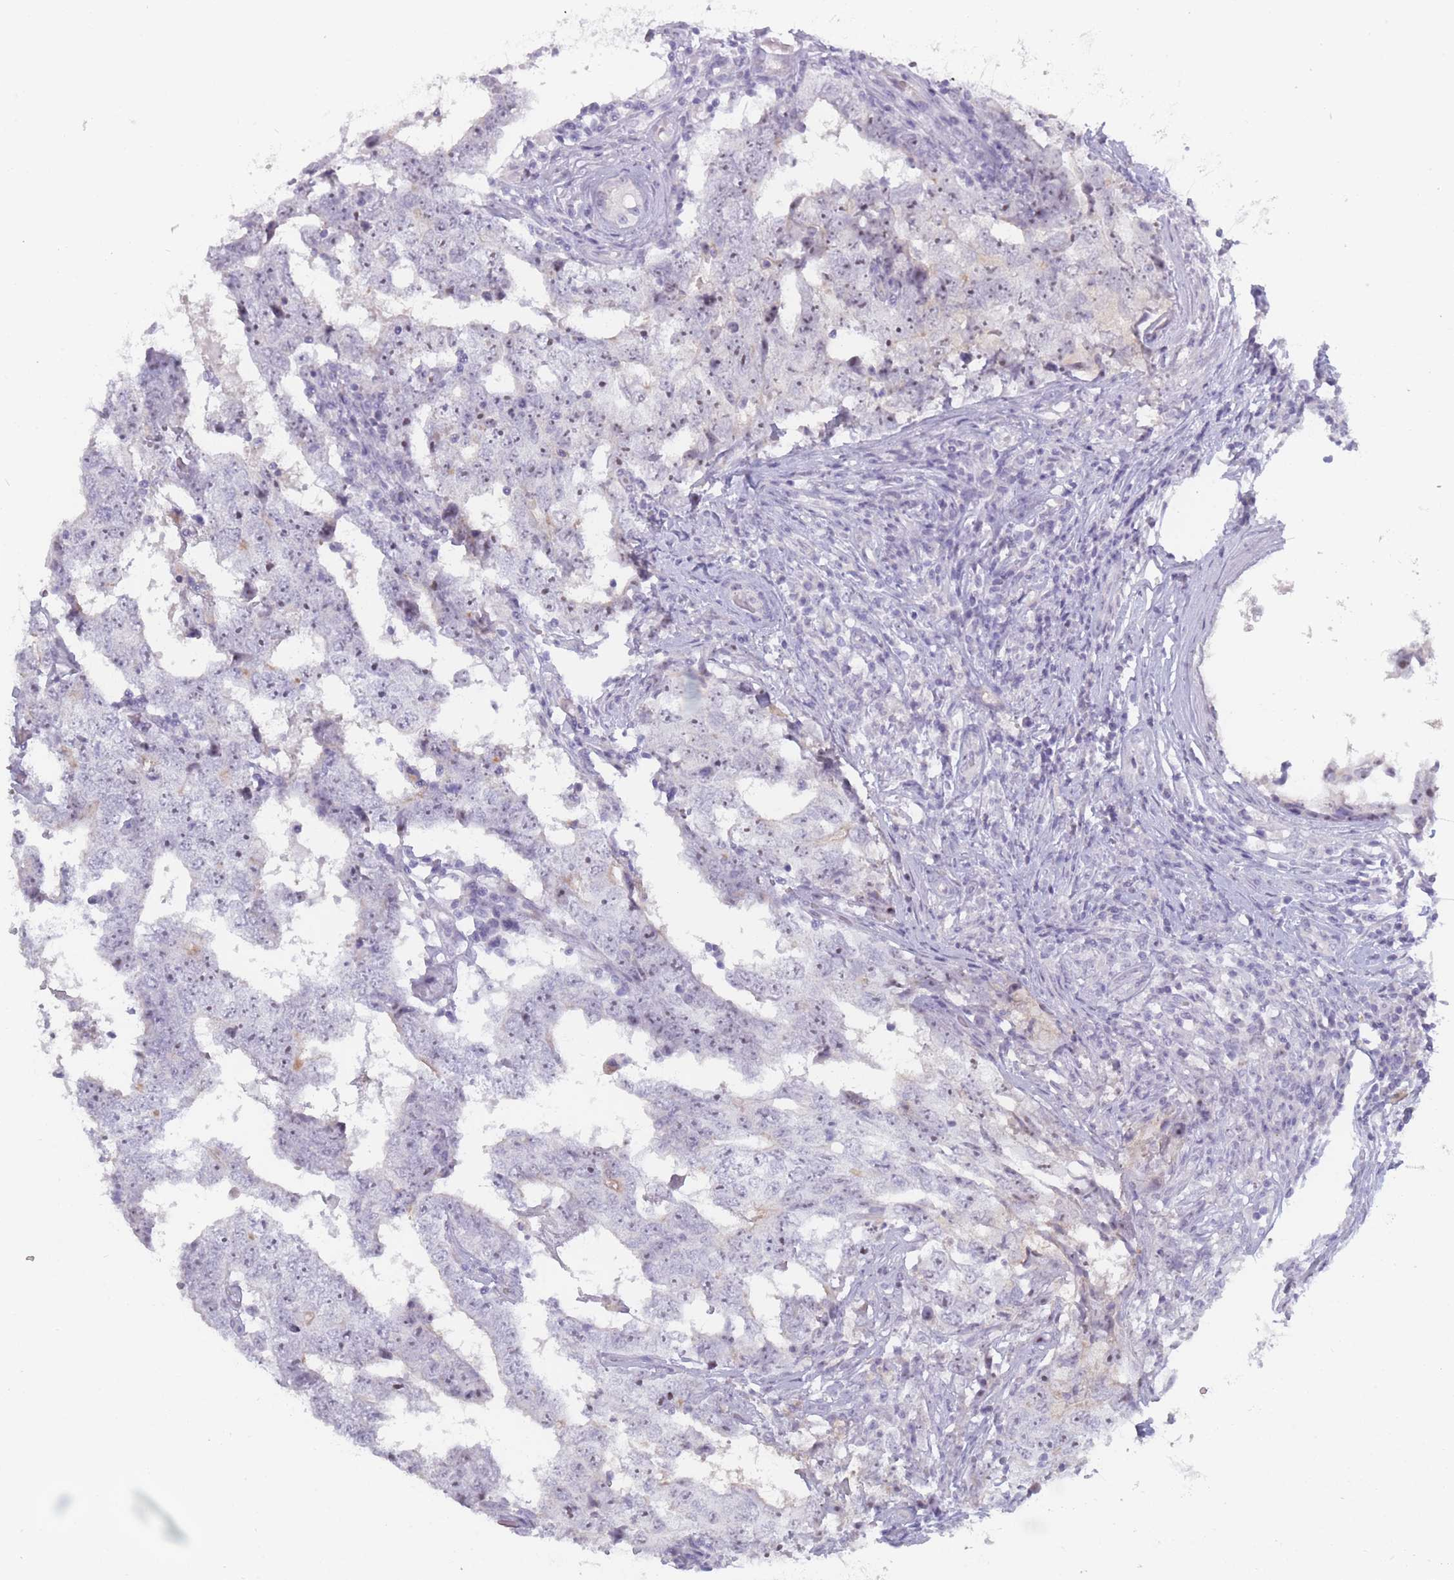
{"staining": {"intensity": "negative", "quantity": "none", "location": "none"}, "tissue": "testis cancer", "cell_type": "Tumor cells", "image_type": "cancer", "snomed": [{"axis": "morphology", "description": "Carcinoma, Embryonal, NOS"}, {"axis": "topography", "description": "Testis"}], "caption": "A high-resolution photomicrograph shows IHC staining of embryonal carcinoma (testis), which reveals no significant expression in tumor cells. (Immunohistochemistry, brightfield microscopy, high magnification).", "gene": "ROS1", "patient": {"sex": "male", "age": 25}}